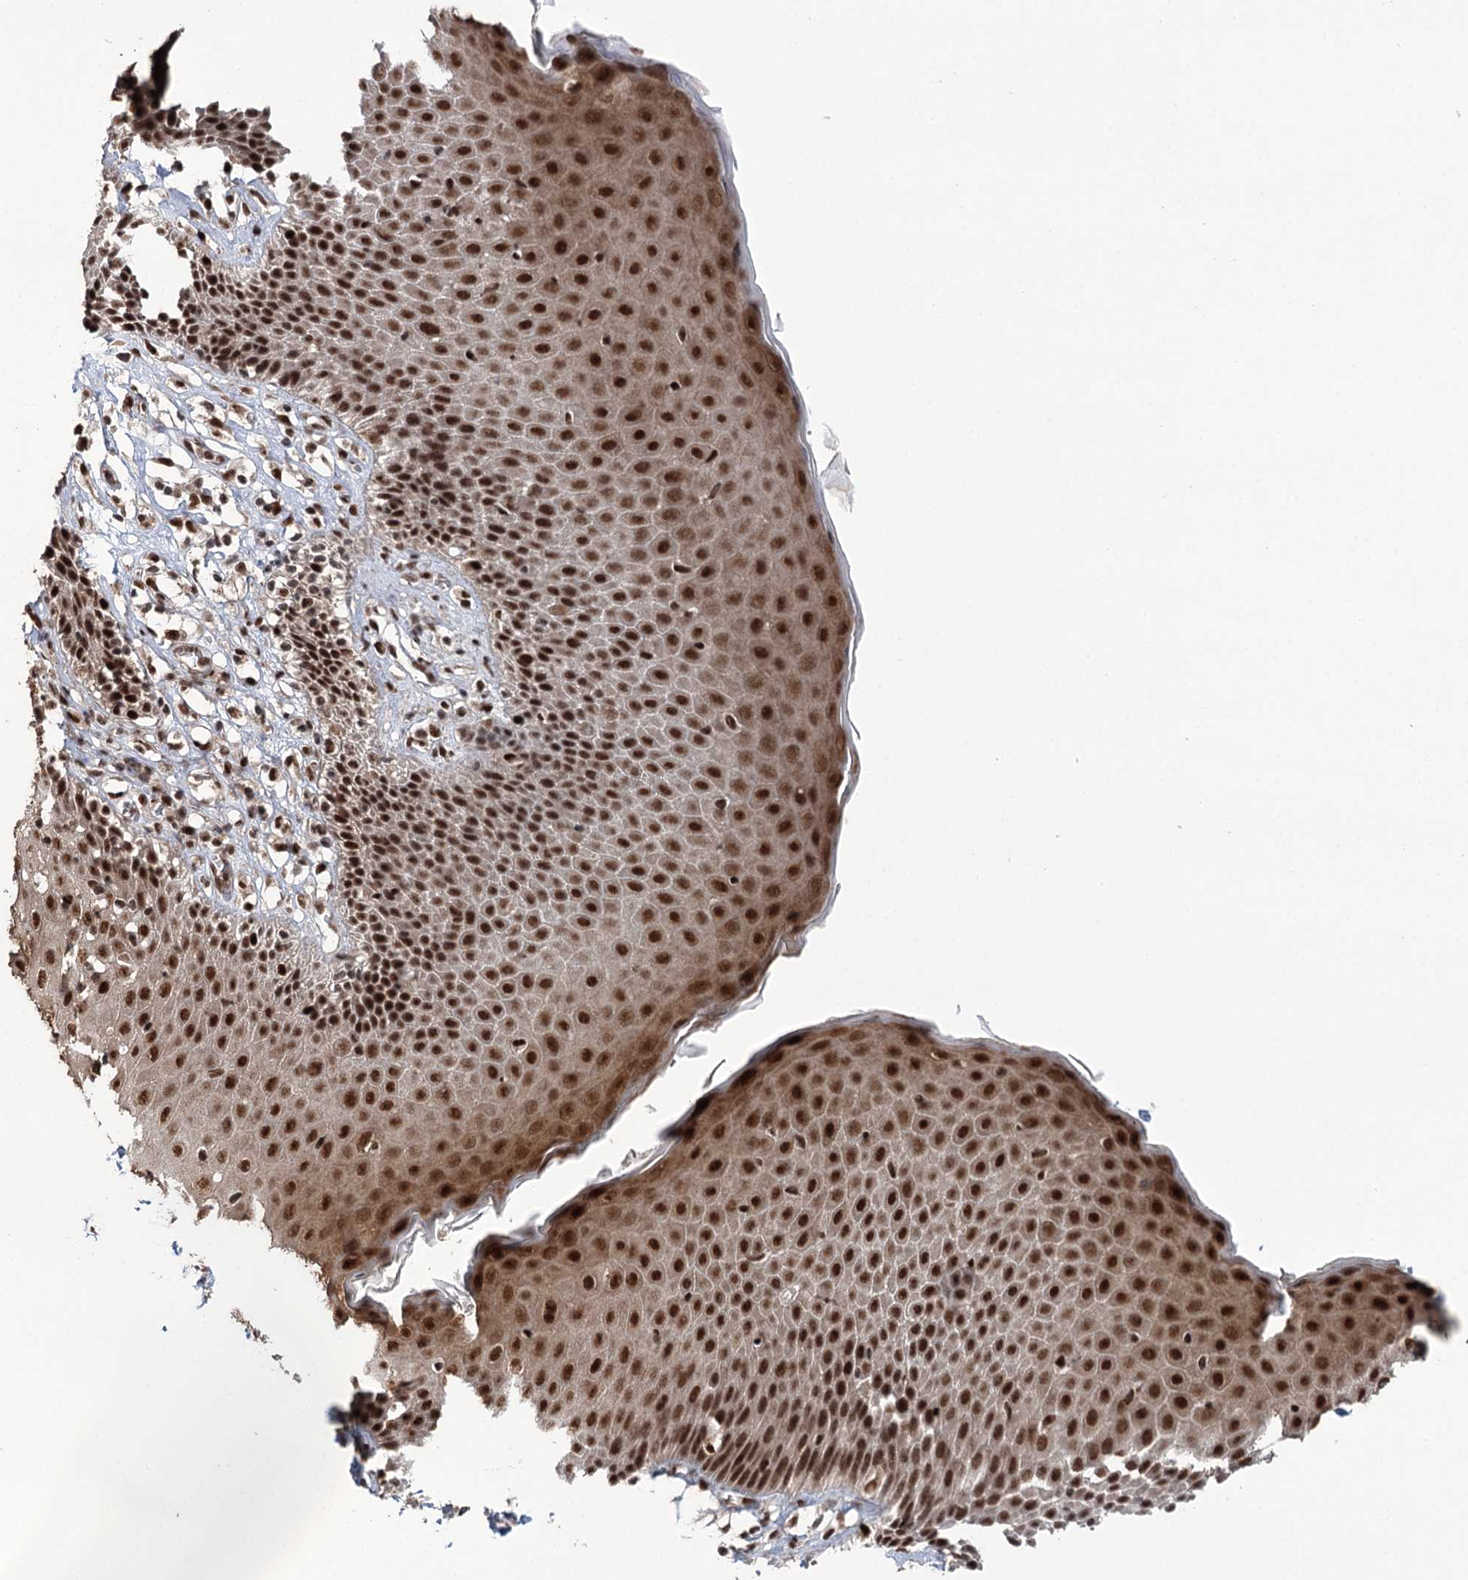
{"staining": {"intensity": "strong", "quantity": ">75%", "location": "nuclear"}, "tissue": "skin", "cell_type": "Epidermal cells", "image_type": "normal", "snomed": [{"axis": "morphology", "description": "Normal tissue, NOS"}, {"axis": "topography", "description": "Vulva"}], "caption": "Immunohistochemistry (IHC) histopathology image of normal skin: human skin stained using IHC reveals high levels of strong protein expression localized specifically in the nuclear of epidermal cells, appearing as a nuclear brown color.", "gene": "ERCC3", "patient": {"sex": "female", "age": 68}}